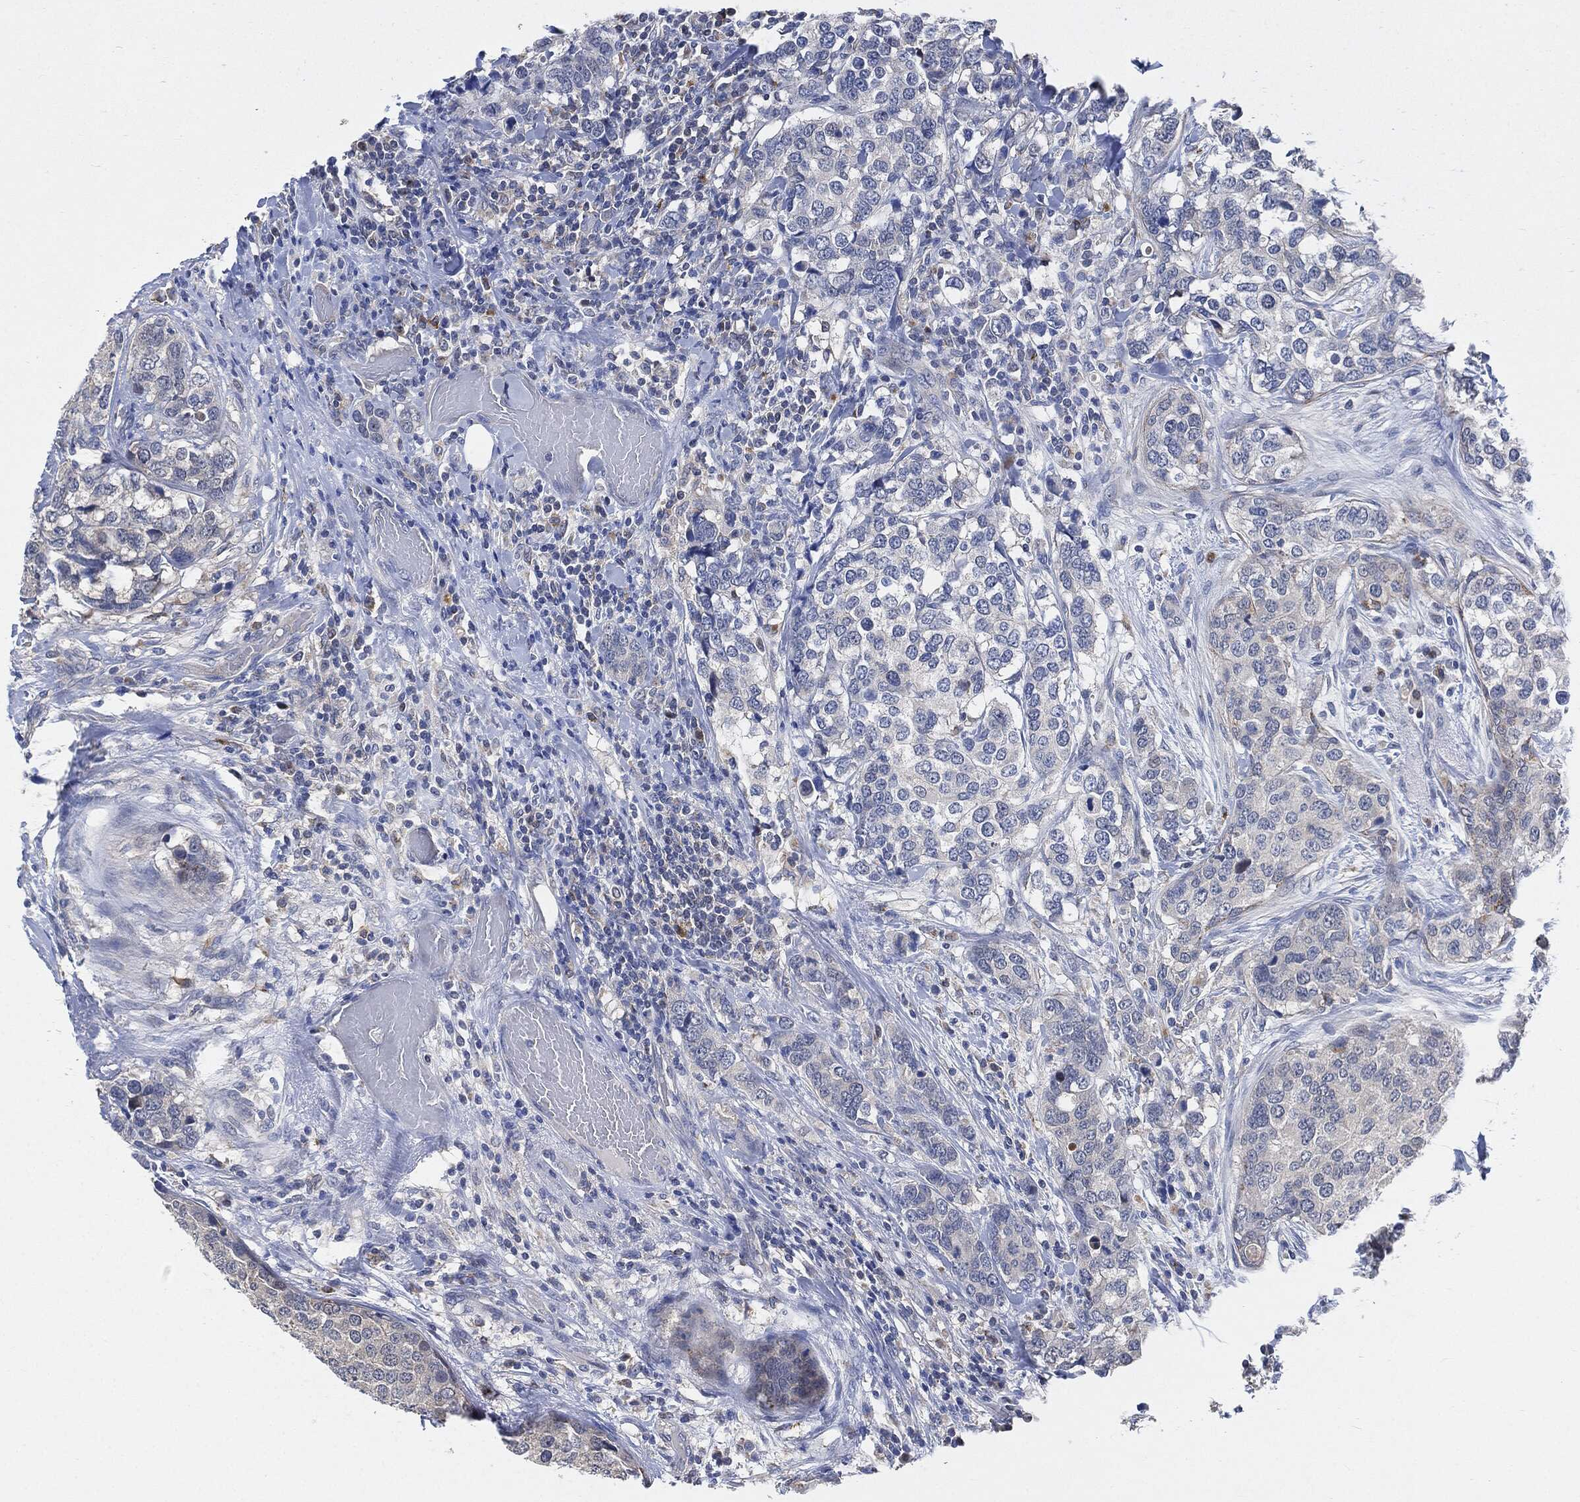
{"staining": {"intensity": "negative", "quantity": "none", "location": "none"}, "tissue": "breast cancer", "cell_type": "Tumor cells", "image_type": "cancer", "snomed": [{"axis": "morphology", "description": "Lobular carcinoma"}, {"axis": "topography", "description": "Breast"}], "caption": "This is an immunohistochemistry micrograph of human breast lobular carcinoma. There is no positivity in tumor cells.", "gene": "VSIG4", "patient": {"sex": "female", "age": 59}}